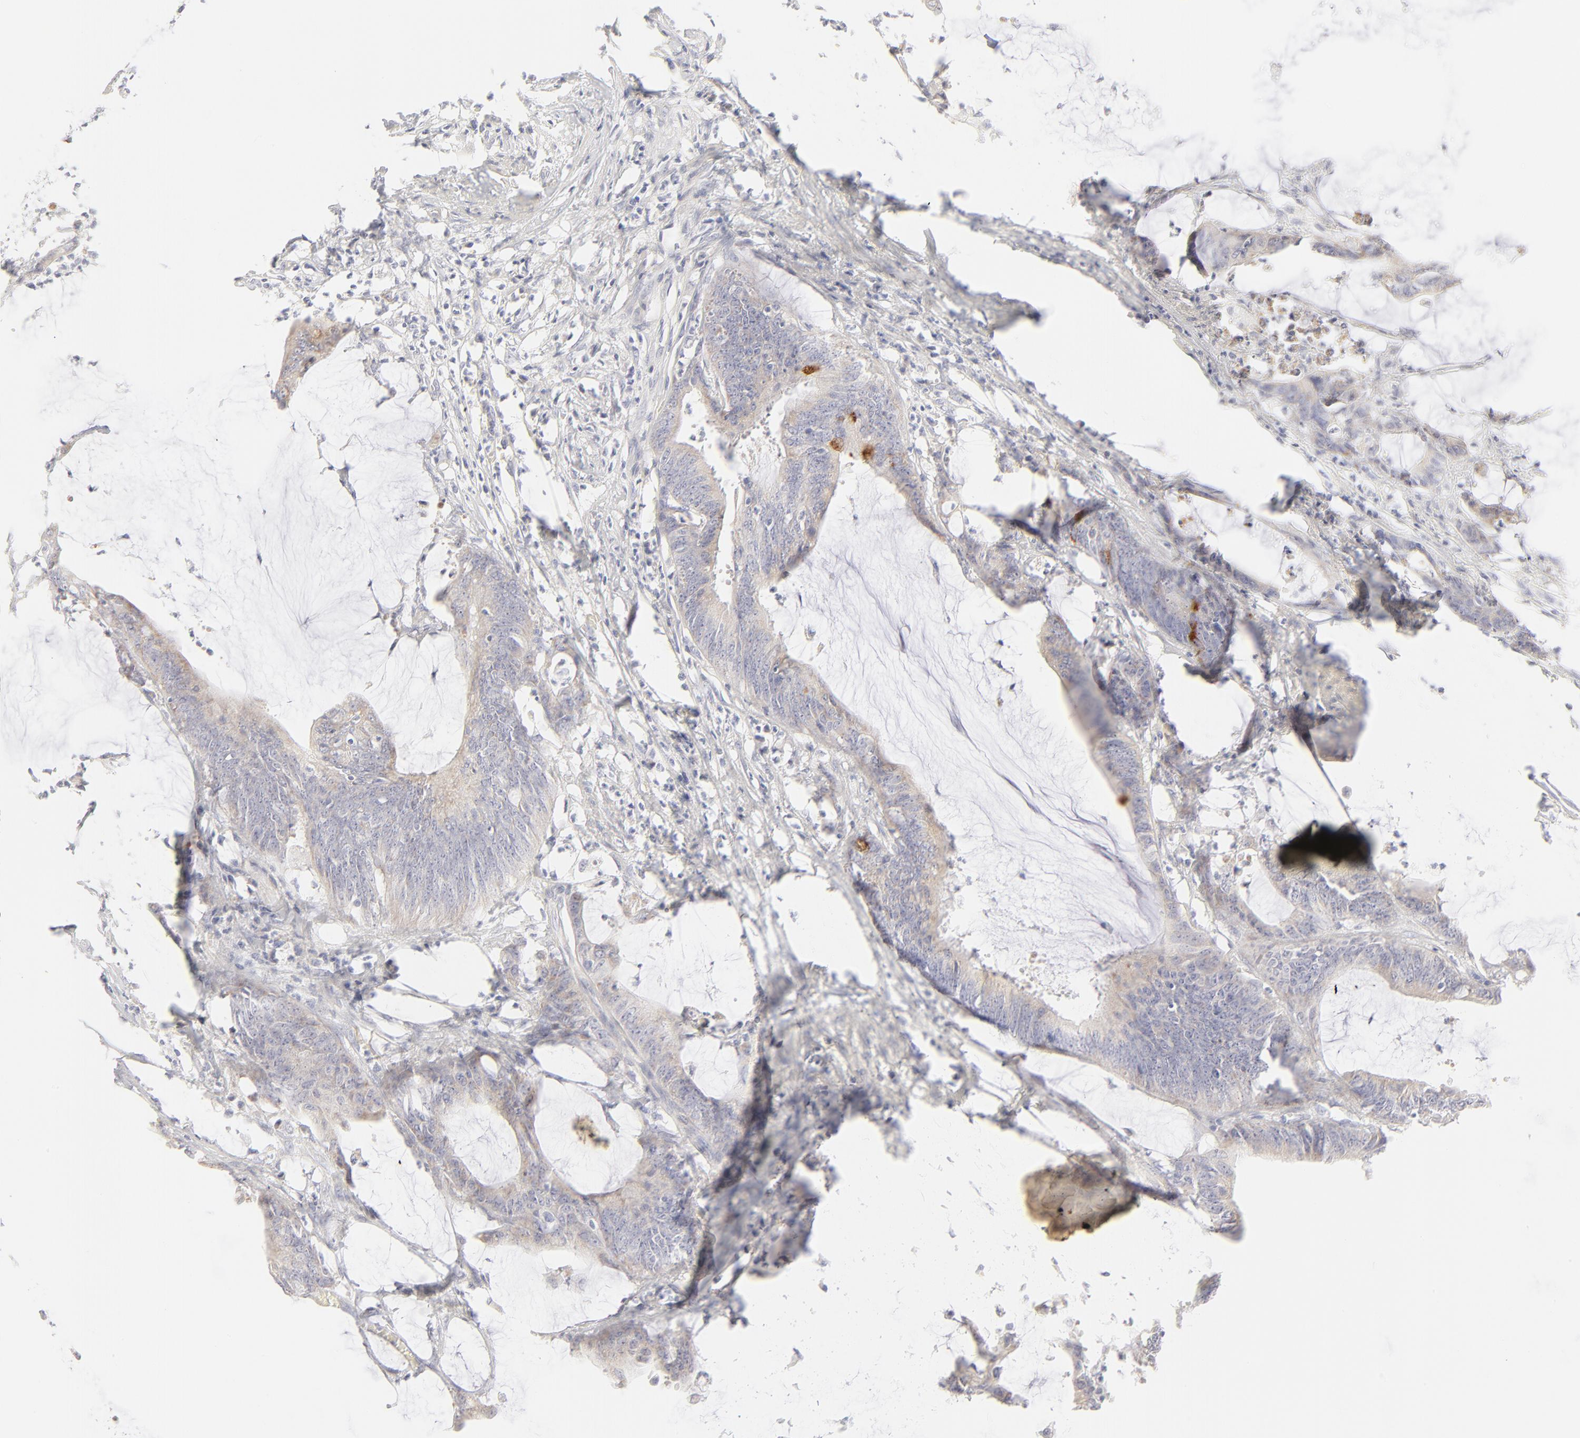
{"staining": {"intensity": "weak", "quantity": "25%-75%", "location": "cytoplasmic/membranous"}, "tissue": "colorectal cancer", "cell_type": "Tumor cells", "image_type": "cancer", "snomed": [{"axis": "morphology", "description": "Adenocarcinoma, NOS"}, {"axis": "topography", "description": "Rectum"}], "caption": "Colorectal cancer was stained to show a protein in brown. There is low levels of weak cytoplasmic/membranous positivity in about 25%-75% of tumor cells.", "gene": "NPNT", "patient": {"sex": "female", "age": 66}}